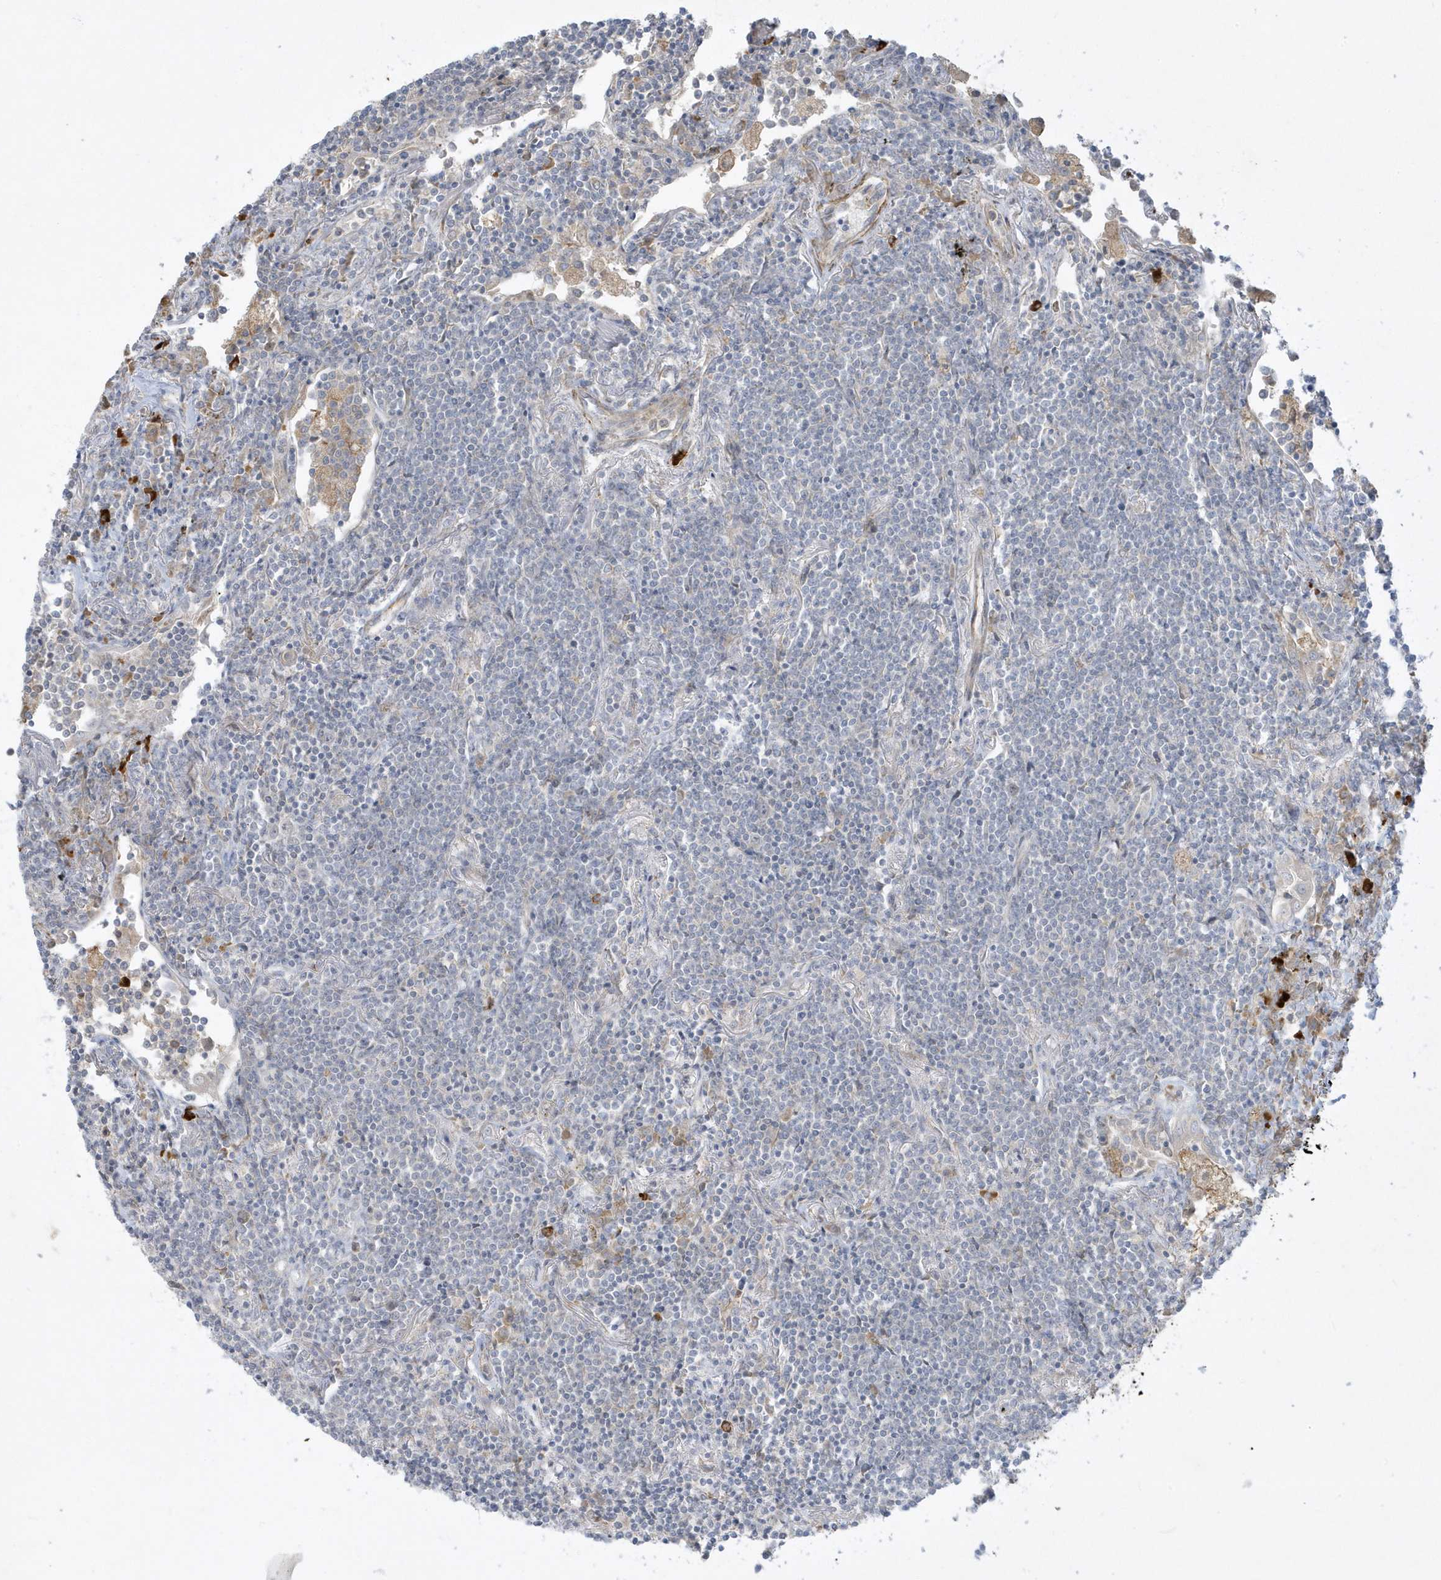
{"staining": {"intensity": "negative", "quantity": "none", "location": "none"}, "tissue": "lymphoma", "cell_type": "Tumor cells", "image_type": "cancer", "snomed": [{"axis": "morphology", "description": "Malignant lymphoma, non-Hodgkin's type, Low grade"}, {"axis": "topography", "description": "Lung"}], "caption": "Tumor cells are negative for brown protein staining in lymphoma.", "gene": "THADA", "patient": {"sex": "female", "age": 71}}